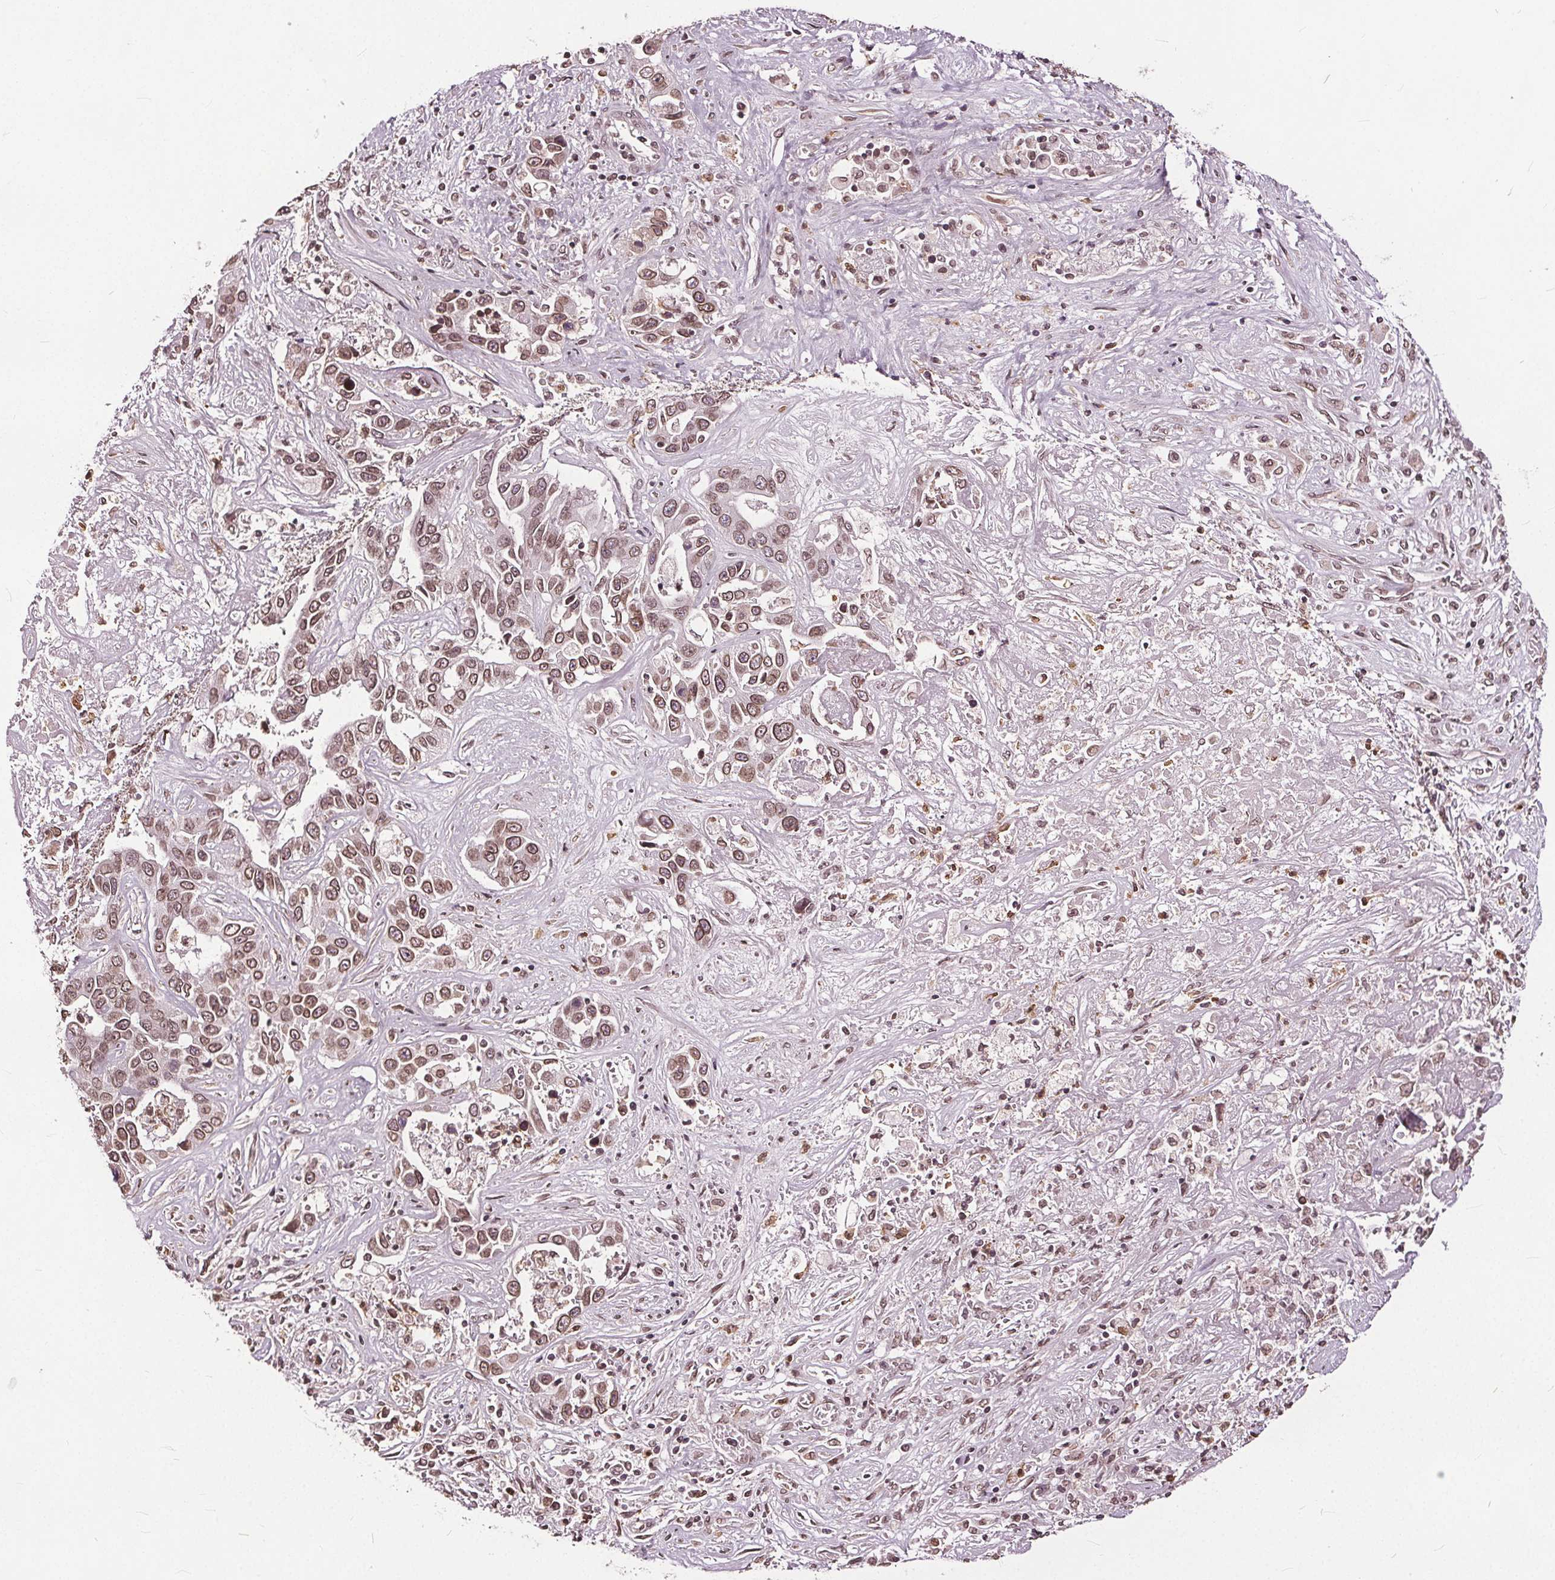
{"staining": {"intensity": "moderate", "quantity": ">75%", "location": "cytoplasmic/membranous,nuclear"}, "tissue": "liver cancer", "cell_type": "Tumor cells", "image_type": "cancer", "snomed": [{"axis": "morphology", "description": "Cholangiocarcinoma"}, {"axis": "topography", "description": "Liver"}], "caption": "This histopathology image demonstrates cholangiocarcinoma (liver) stained with immunohistochemistry to label a protein in brown. The cytoplasmic/membranous and nuclear of tumor cells show moderate positivity for the protein. Nuclei are counter-stained blue.", "gene": "TTC39C", "patient": {"sex": "female", "age": 52}}